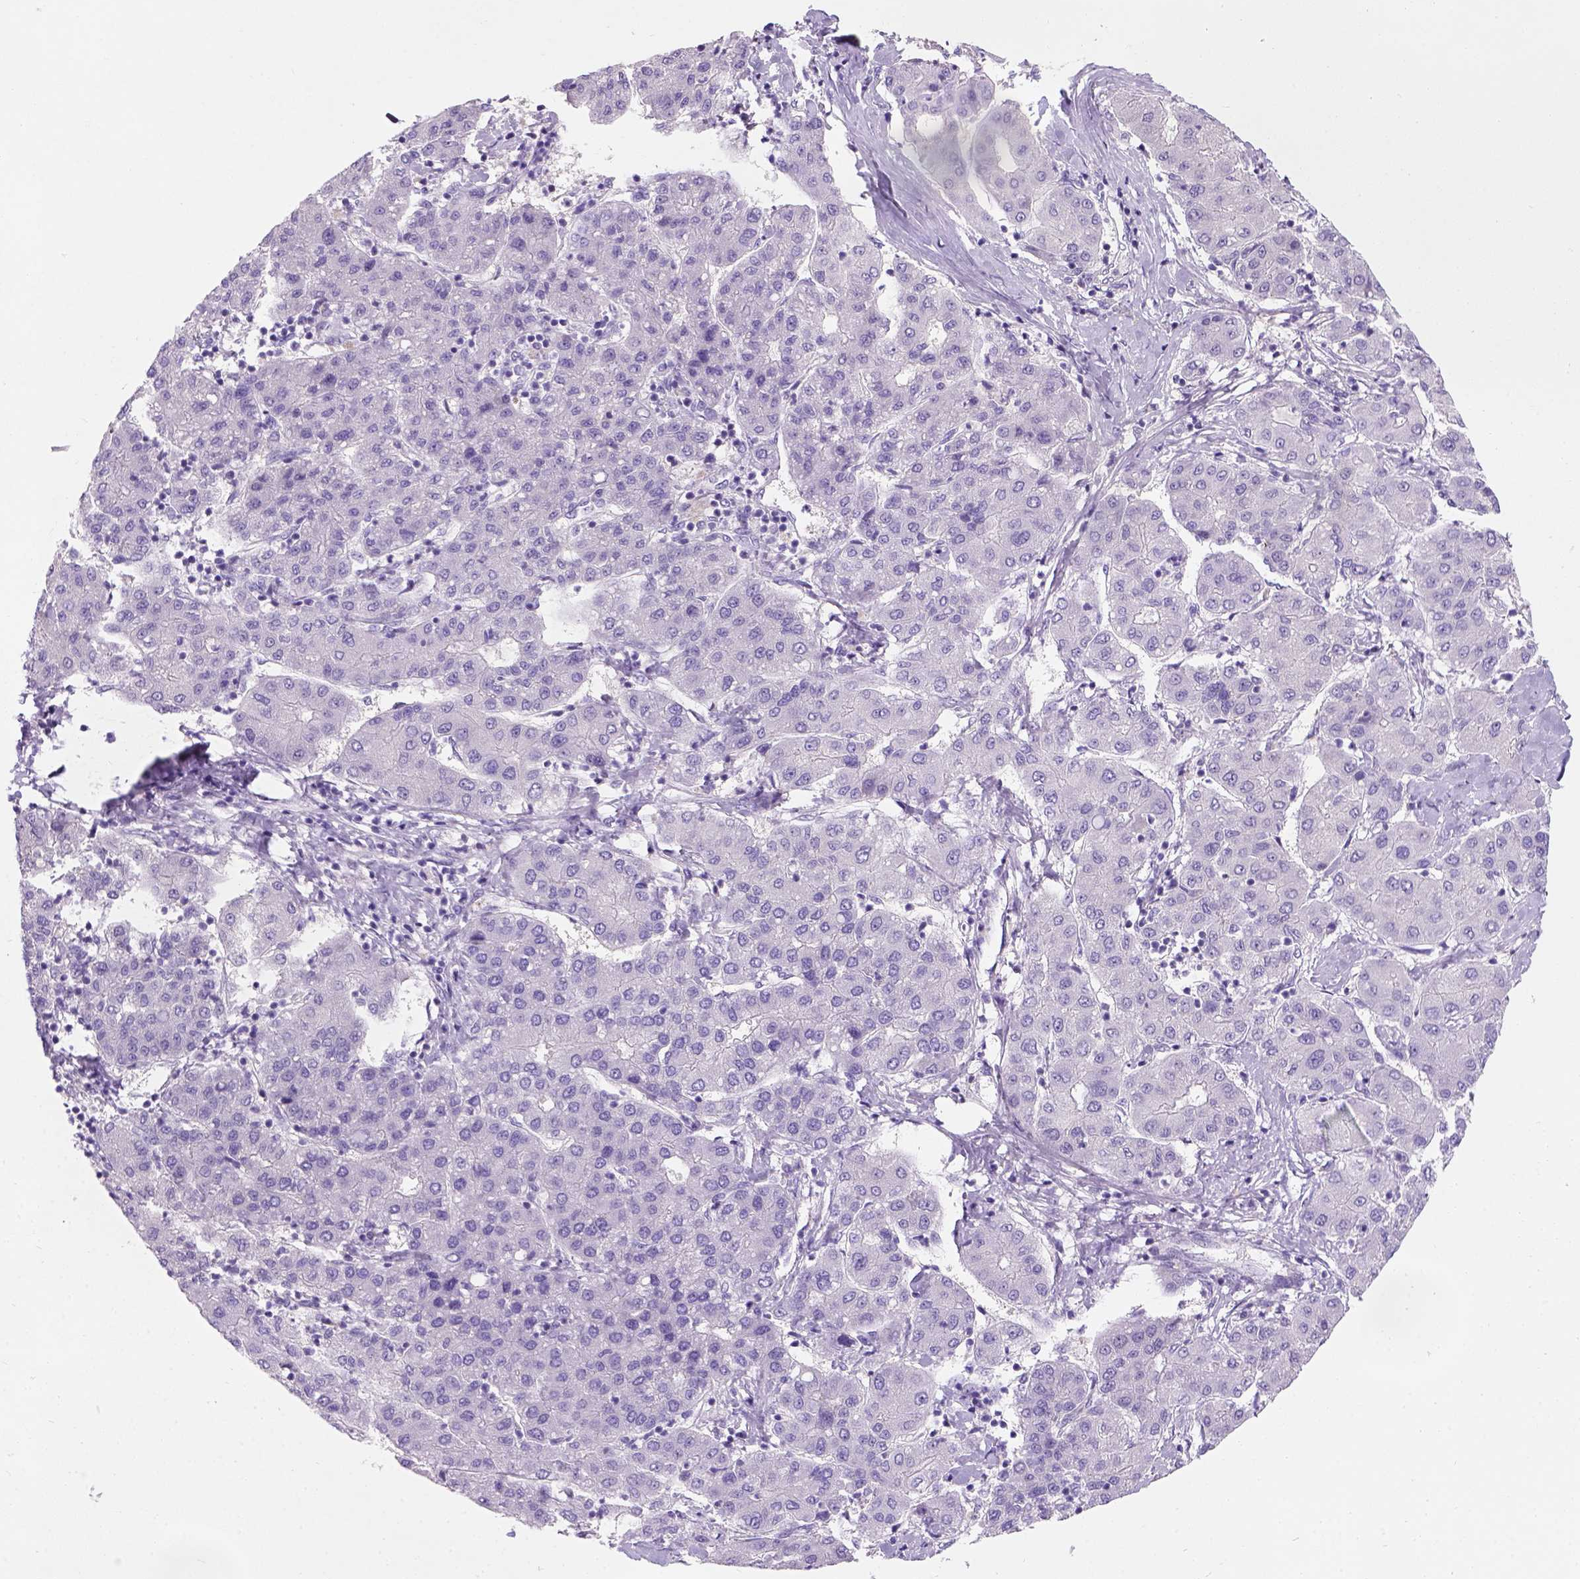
{"staining": {"intensity": "negative", "quantity": "none", "location": "none"}, "tissue": "liver cancer", "cell_type": "Tumor cells", "image_type": "cancer", "snomed": [{"axis": "morphology", "description": "Carcinoma, Hepatocellular, NOS"}, {"axis": "topography", "description": "Liver"}], "caption": "Human liver hepatocellular carcinoma stained for a protein using IHC exhibits no positivity in tumor cells.", "gene": "C20orf144", "patient": {"sex": "male", "age": 65}}